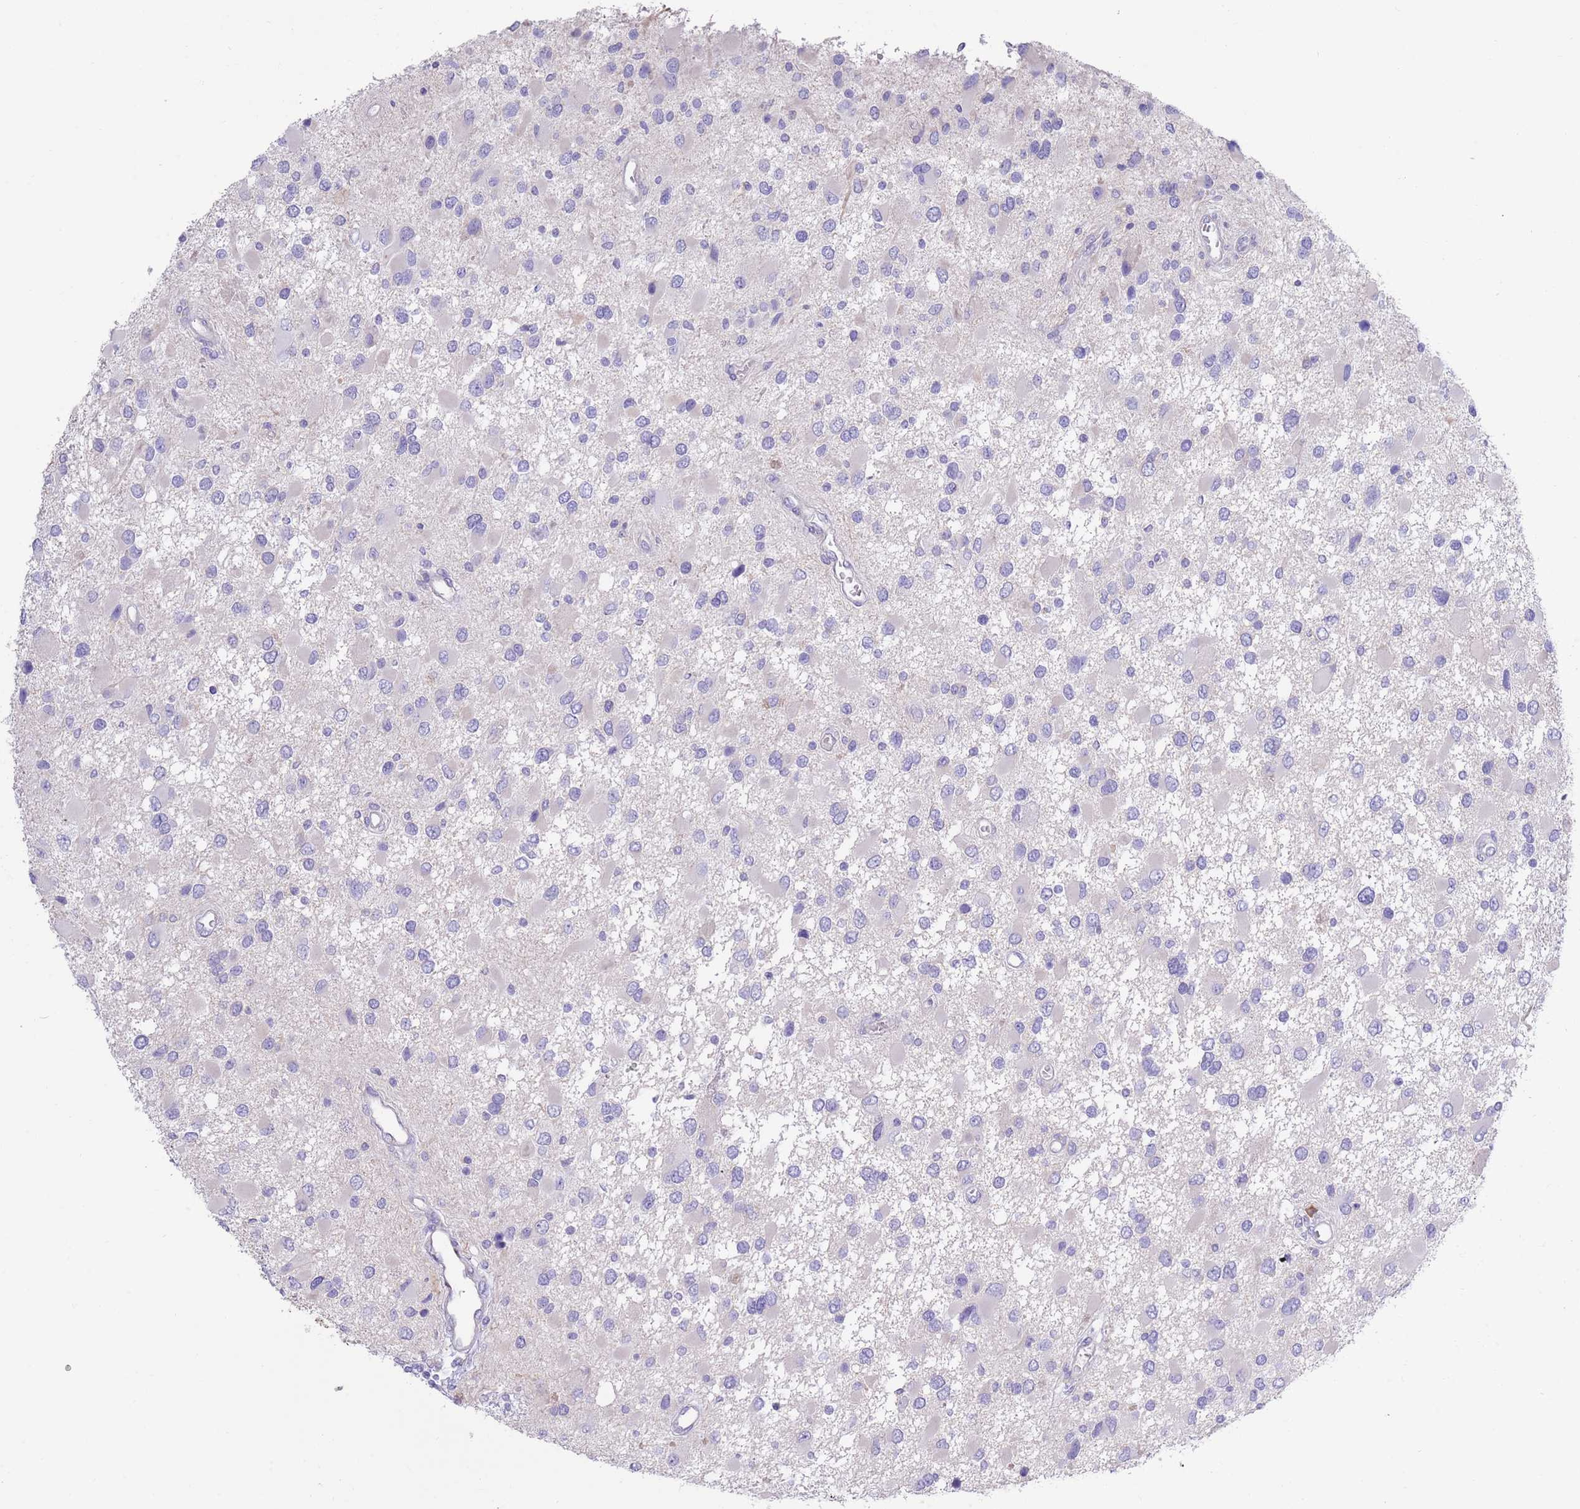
{"staining": {"intensity": "negative", "quantity": "none", "location": "none"}, "tissue": "glioma", "cell_type": "Tumor cells", "image_type": "cancer", "snomed": [{"axis": "morphology", "description": "Glioma, malignant, High grade"}, {"axis": "topography", "description": "Brain"}], "caption": "Immunohistochemical staining of human glioma exhibits no significant staining in tumor cells.", "gene": "CCDC149", "patient": {"sex": "male", "age": 53}}